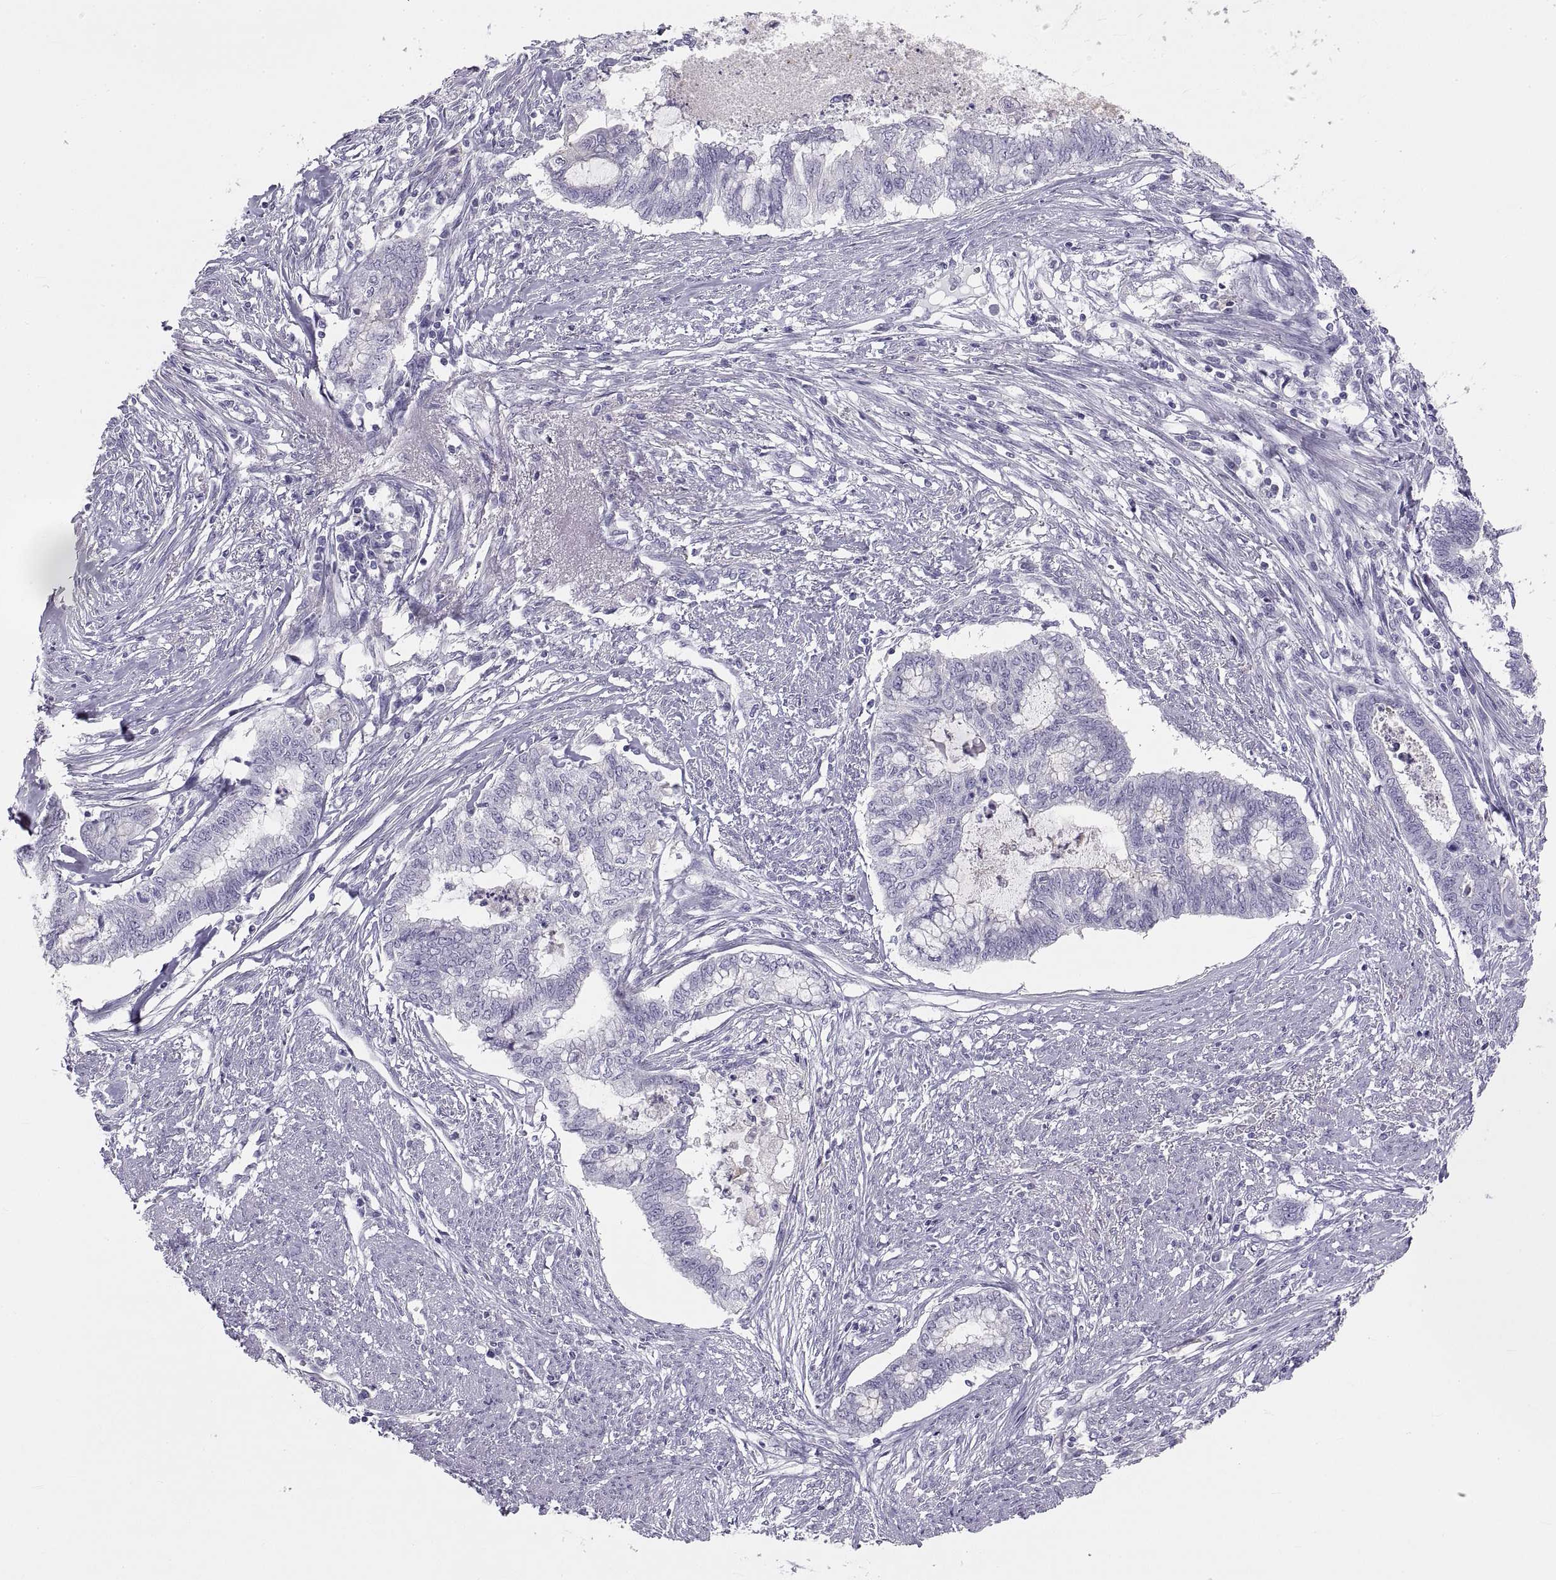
{"staining": {"intensity": "negative", "quantity": "none", "location": "none"}, "tissue": "endometrial cancer", "cell_type": "Tumor cells", "image_type": "cancer", "snomed": [{"axis": "morphology", "description": "Adenocarcinoma, NOS"}, {"axis": "topography", "description": "Endometrium"}], "caption": "High magnification brightfield microscopy of endometrial cancer stained with DAB (brown) and counterstained with hematoxylin (blue): tumor cells show no significant staining.", "gene": "CRYBB3", "patient": {"sex": "female", "age": 79}}